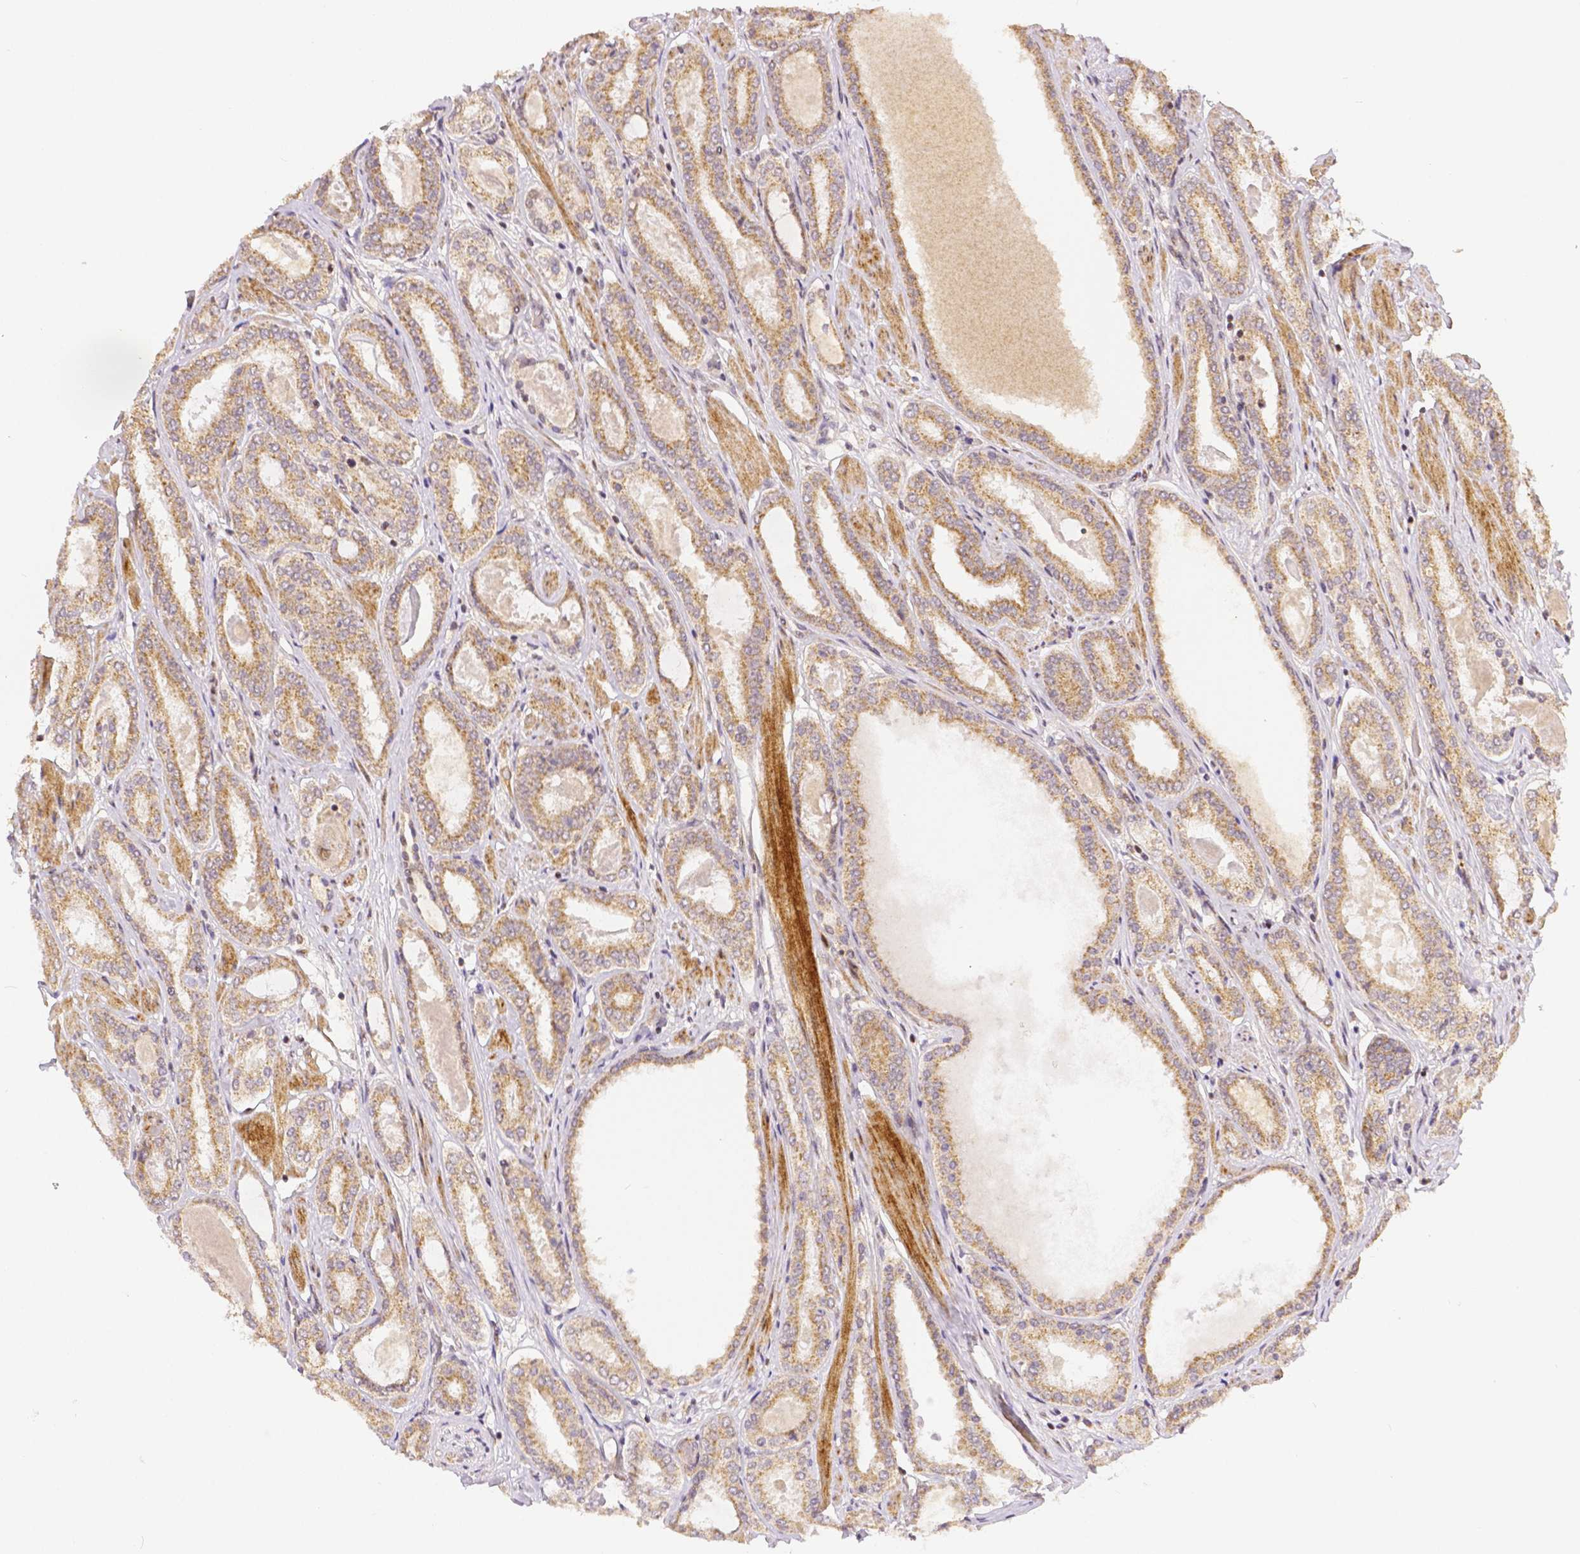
{"staining": {"intensity": "weak", "quantity": ">75%", "location": "cytoplasmic/membranous"}, "tissue": "prostate cancer", "cell_type": "Tumor cells", "image_type": "cancer", "snomed": [{"axis": "morphology", "description": "Adenocarcinoma, High grade"}, {"axis": "topography", "description": "Prostate"}], "caption": "This is a photomicrograph of immunohistochemistry (IHC) staining of prostate high-grade adenocarcinoma, which shows weak staining in the cytoplasmic/membranous of tumor cells.", "gene": "RHOT1", "patient": {"sex": "male", "age": 63}}